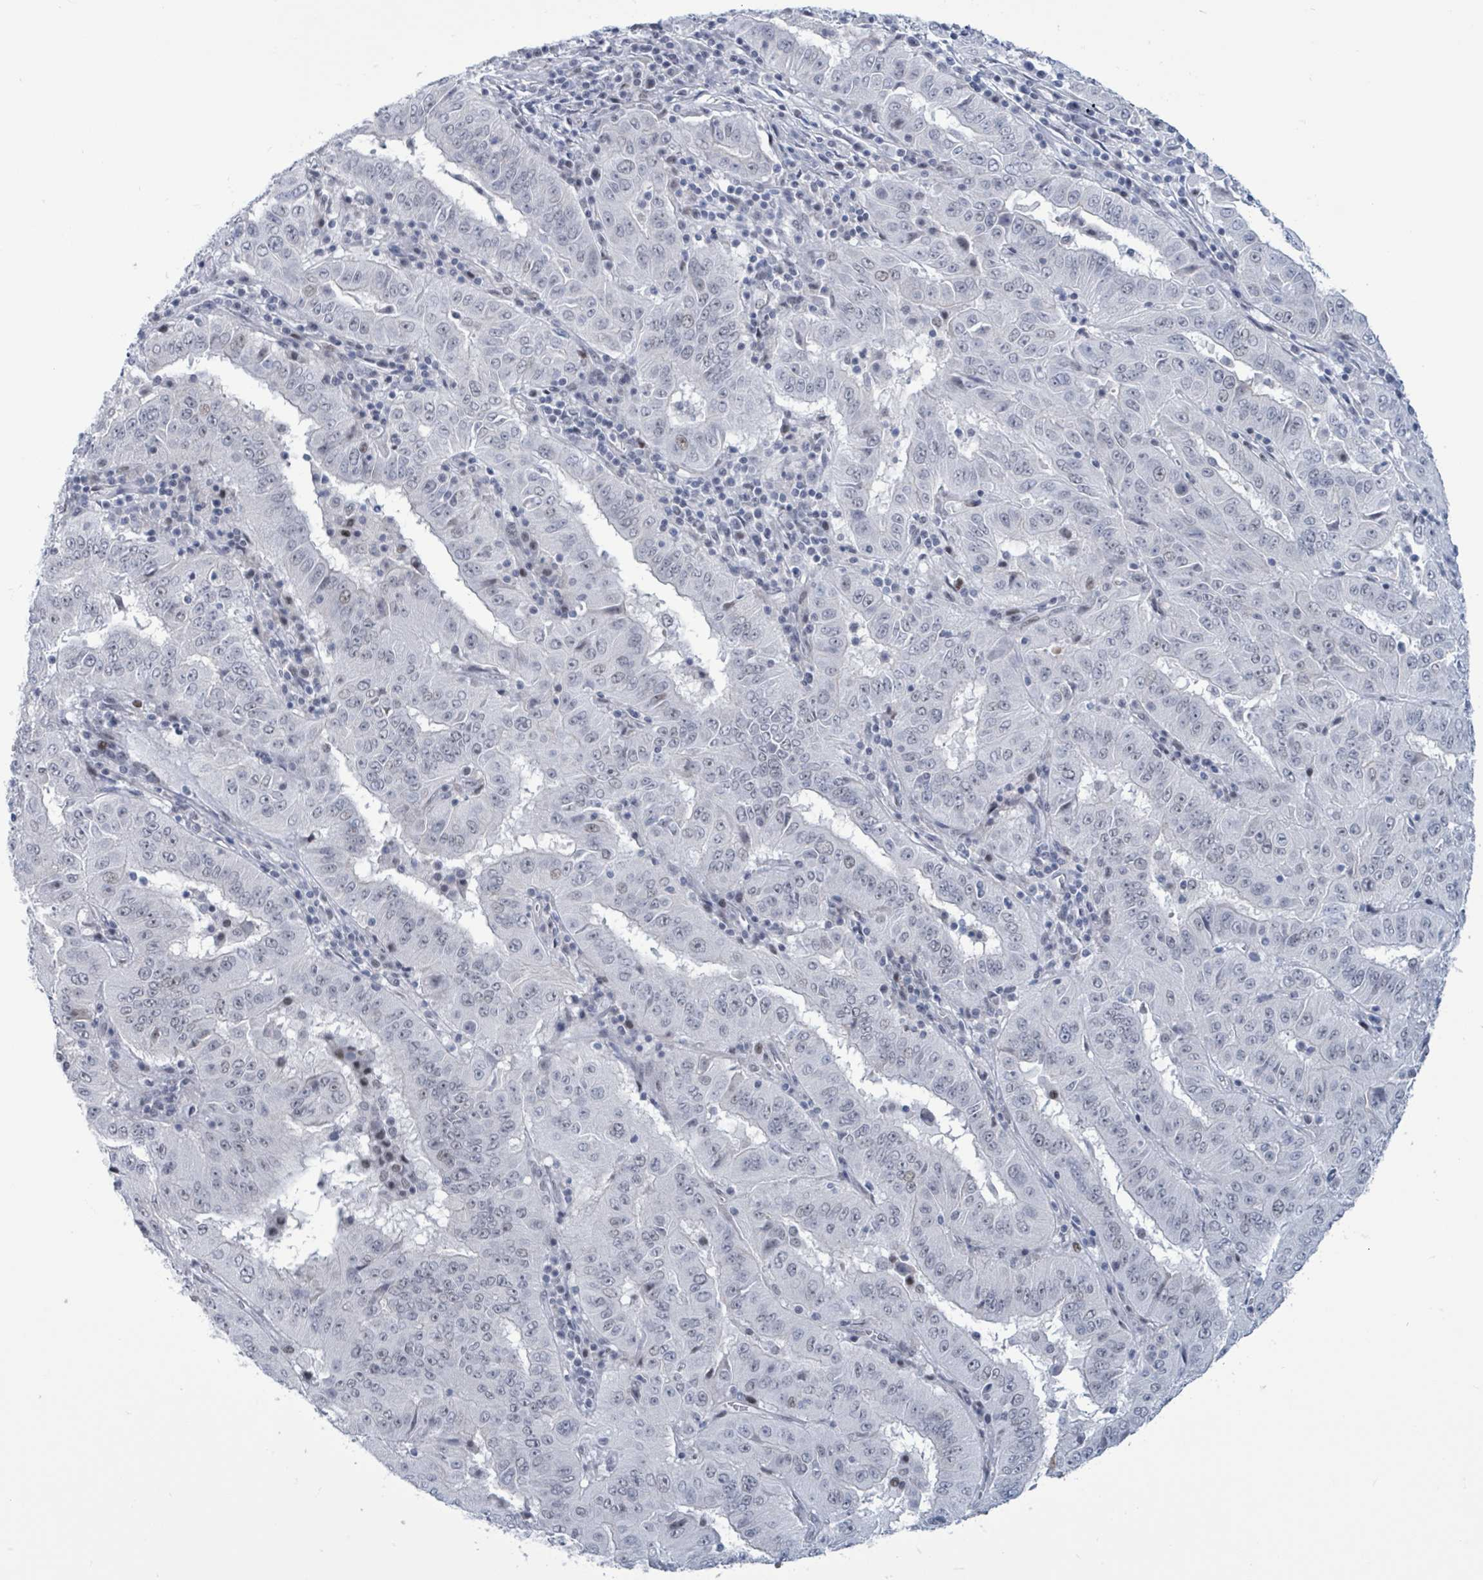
{"staining": {"intensity": "weak", "quantity": "<25%", "location": "nuclear"}, "tissue": "pancreatic cancer", "cell_type": "Tumor cells", "image_type": "cancer", "snomed": [{"axis": "morphology", "description": "Adenocarcinoma, NOS"}, {"axis": "topography", "description": "Pancreas"}], "caption": "This is a photomicrograph of immunohistochemistry staining of pancreatic cancer (adenocarcinoma), which shows no staining in tumor cells. Brightfield microscopy of immunohistochemistry (IHC) stained with DAB (3,3'-diaminobenzidine) (brown) and hematoxylin (blue), captured at high magnification.", "gene": "CT45A5", "patient": {"sex": "male", "age": 63}}